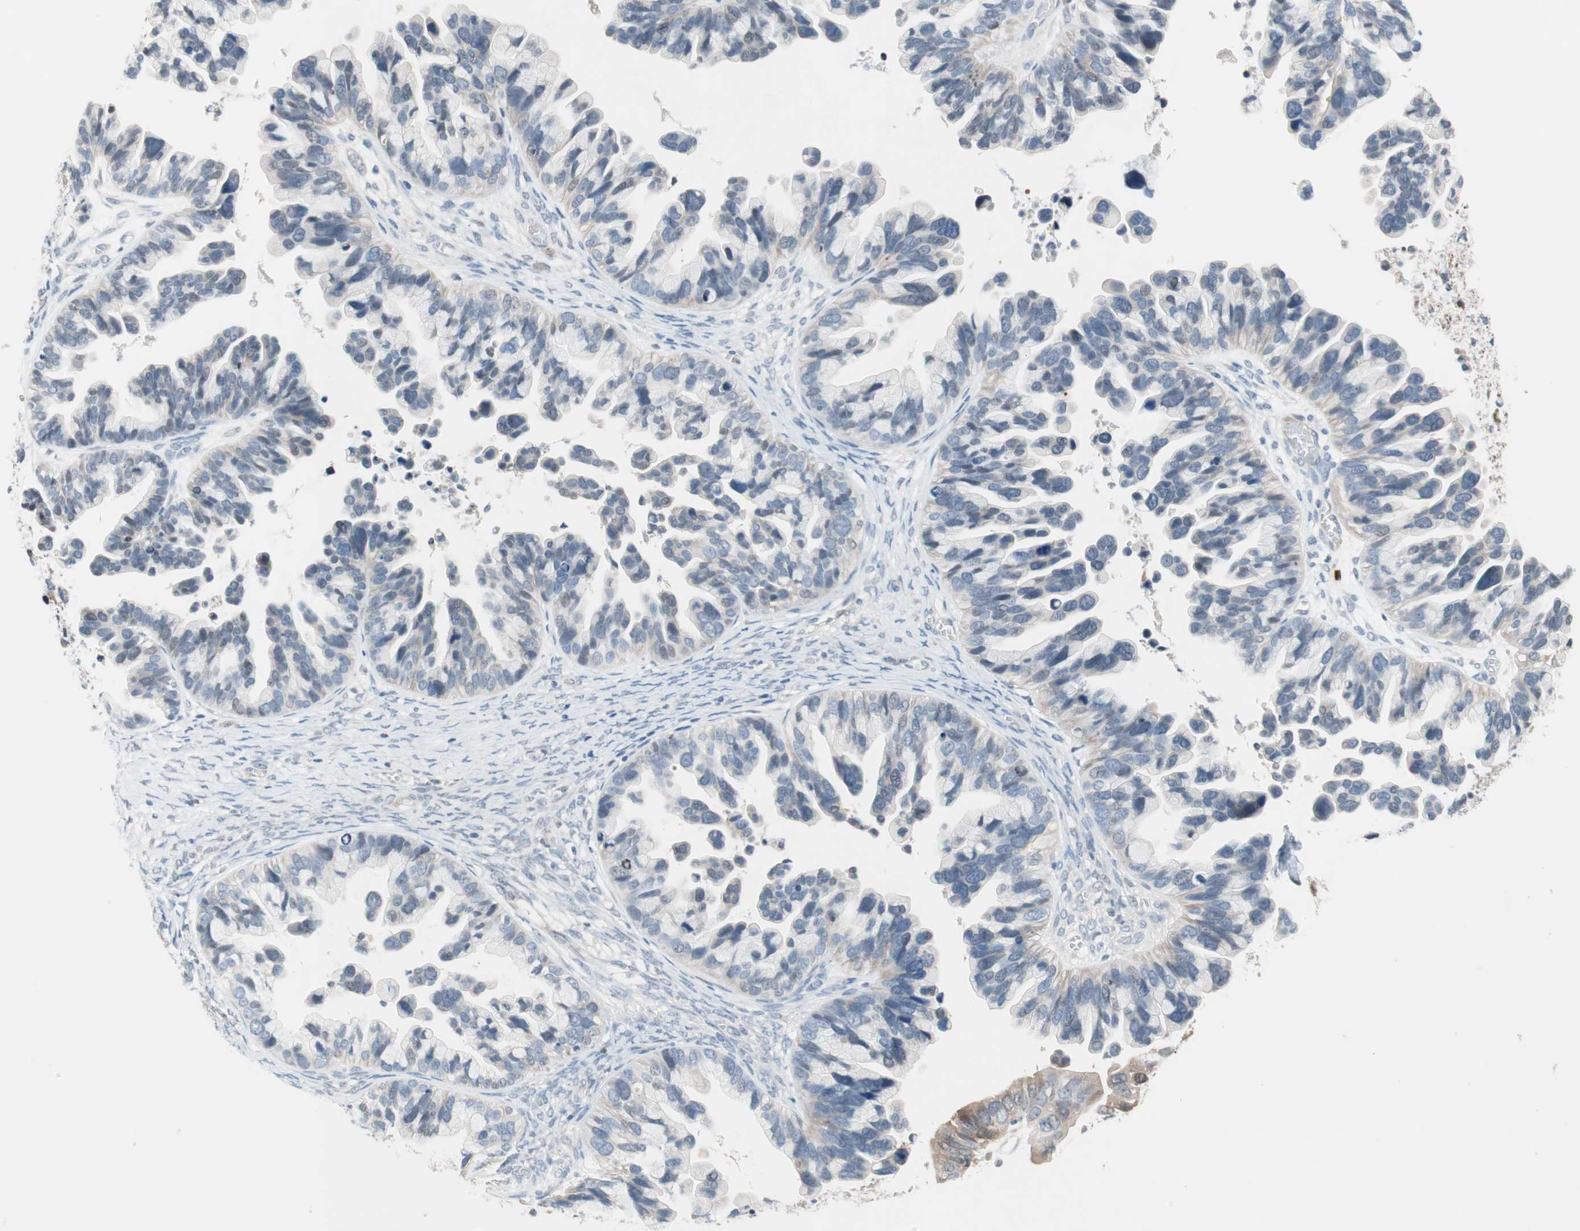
{"staining": {"intensity": "weak", "quantity": "<25%", "location": "cytoplasmic/membranous"}, "tissue": "ovarian cancer", "cell_type": "Tumor cells", "image_type": "cancer", "snomed": [{"axis": "morphology", "description": "Cystadenocarcinoma, serous, NOS"}, {"axis": "topography", "description": "Ovary"}], "caption": "High magnification brightfield microscopy of ovarian cancer stained with DAB (3,3'-diaminobenzidine) (brown) and counterstained with hematoxylin (blue): tumor cells show no significant expression.", "gene": "PDZK1", "patient": {"sex": "female", "age": 56}}